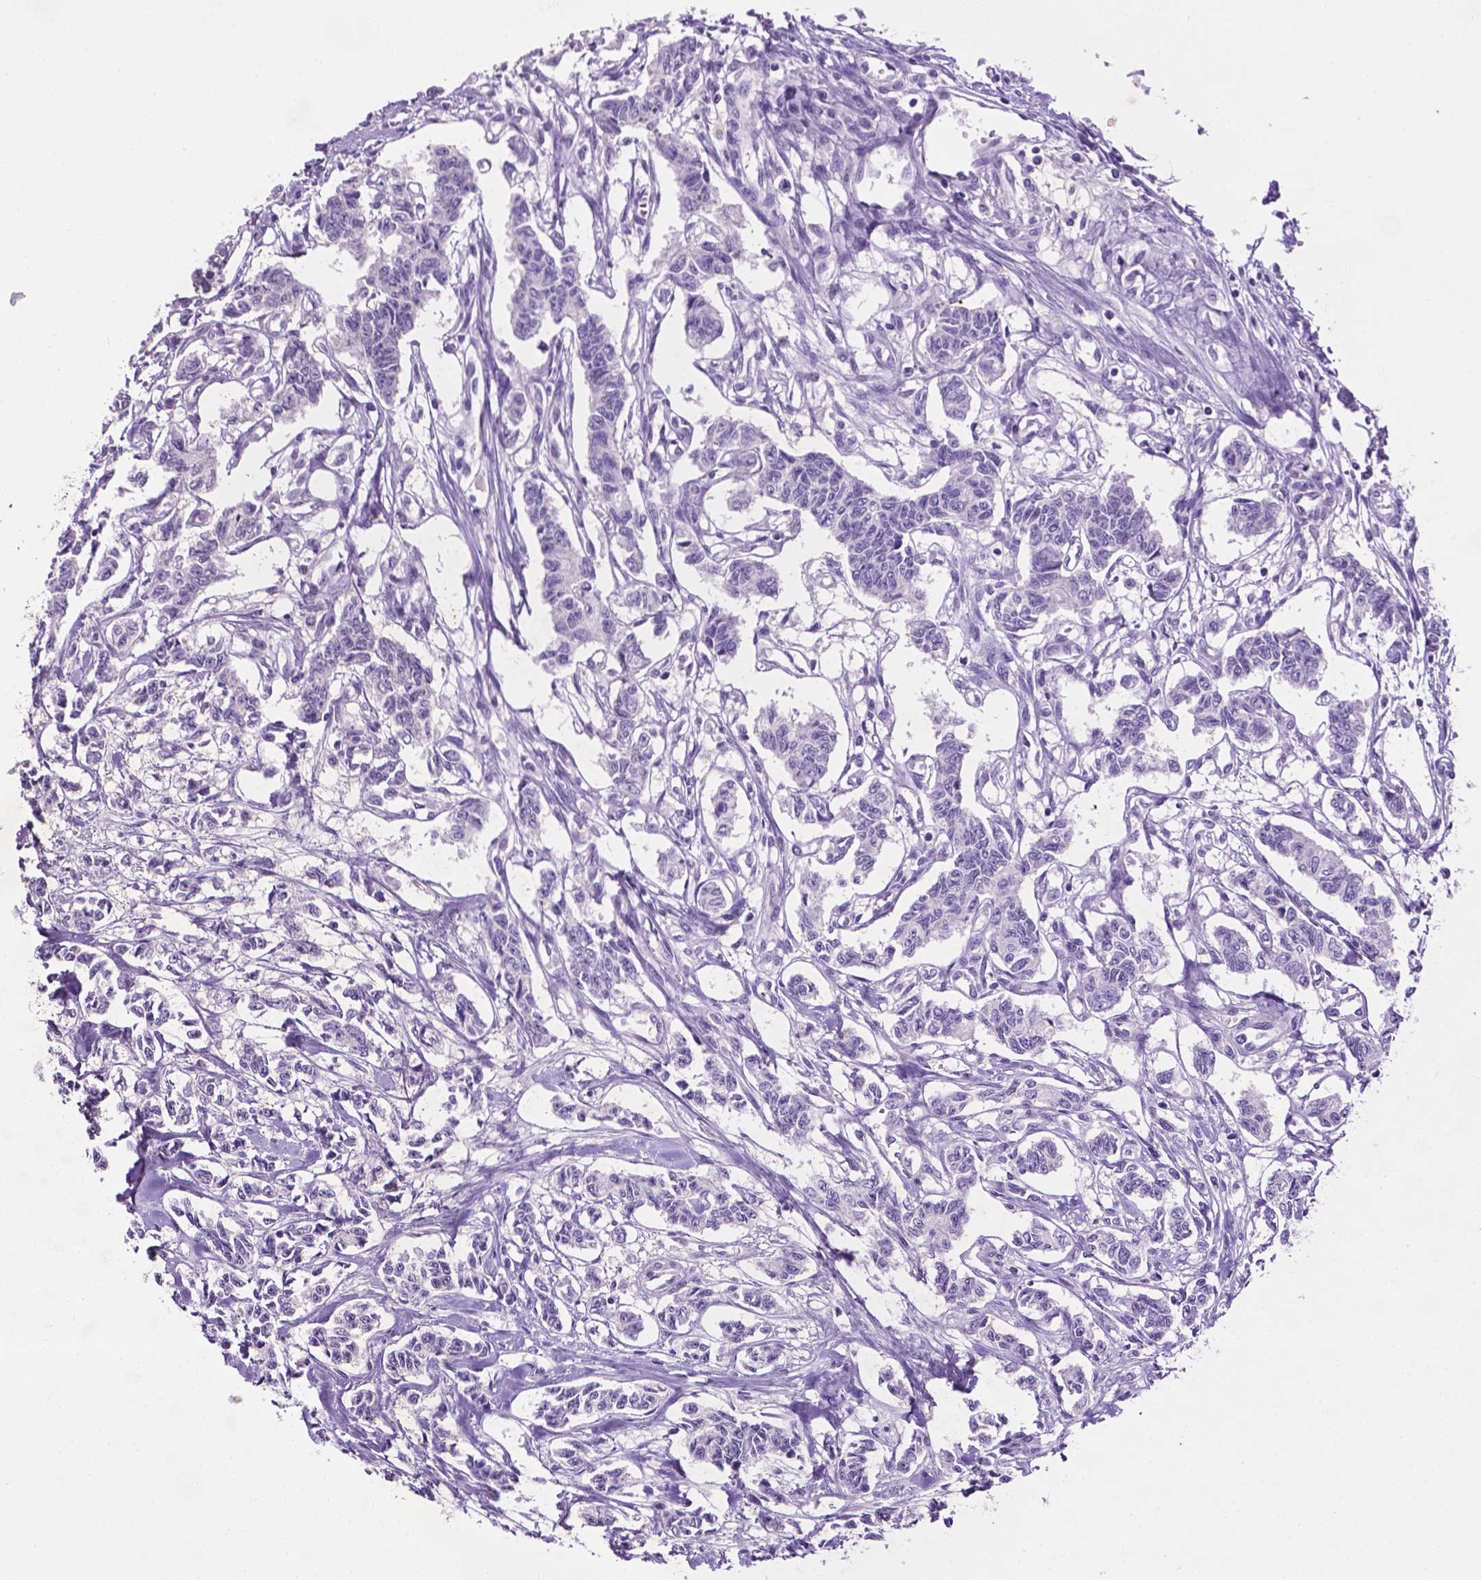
{"staining": {"intensity": "negative", "quantity": "none", "location": "none"}, "tissue": "carcinoid", "cell_type": "Tumor cells", "image_type": "cancer", "snomed": [{"axis": "morphology", "description": "Carcinoid, malignant, NOS"}, {"axis": "topography", "description": "Kidney"}], "caption": "This micrograph is of carcinoid (malignant) stained with IHC to label a protein in brown with the nuclei are counter-stained blue. There is no positivity in tumor cells. Brightfield microscopy of immunohistochemistry stained with DAB (3,3'-diaminobenzidine) (brown) and hematoxylin (blue), captured at high magnification.", "gene": "TACSTD2", "patient": {"sex": "female", "age": 41}}